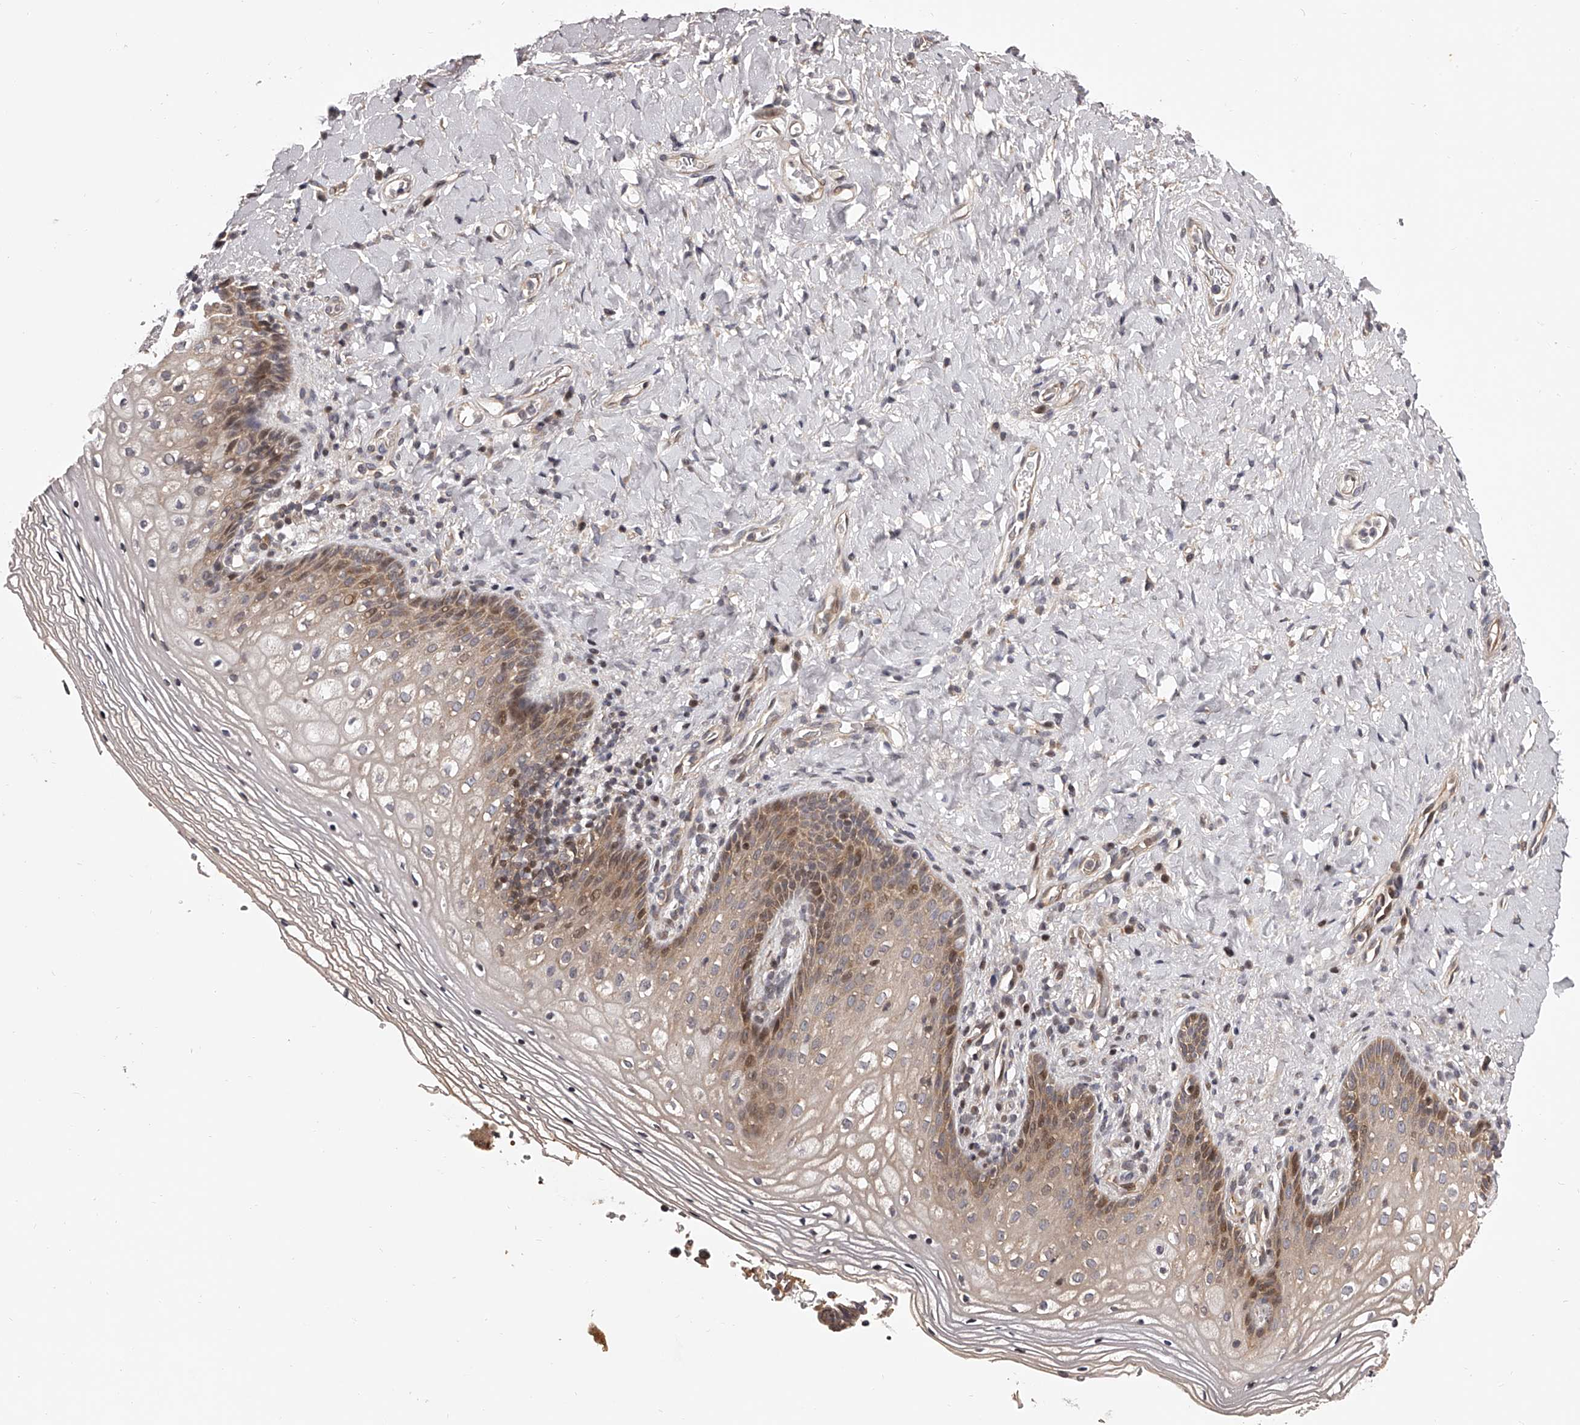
{"staining": {"intensity": "moderate", "quantity": "<25%", "location": "cytoplasmic/membranous,nuclear"}, "tissue": "vagina", "cell_type": "Squamous epithelial cells", "image_type": "normal", "snomed": [{"axis": "morphology", "description": "Normal tissue, NOS"}, {"axis": "topography", "description": "Vagina"}], "caption": "The immunohistochemical stain highlights moderate cytoplasmic/membranous,nuclear expression in squamous epithelial cells of benign vagina.", "gene": "PFDN2", "patient": {"sex": "female", "age": 60}}